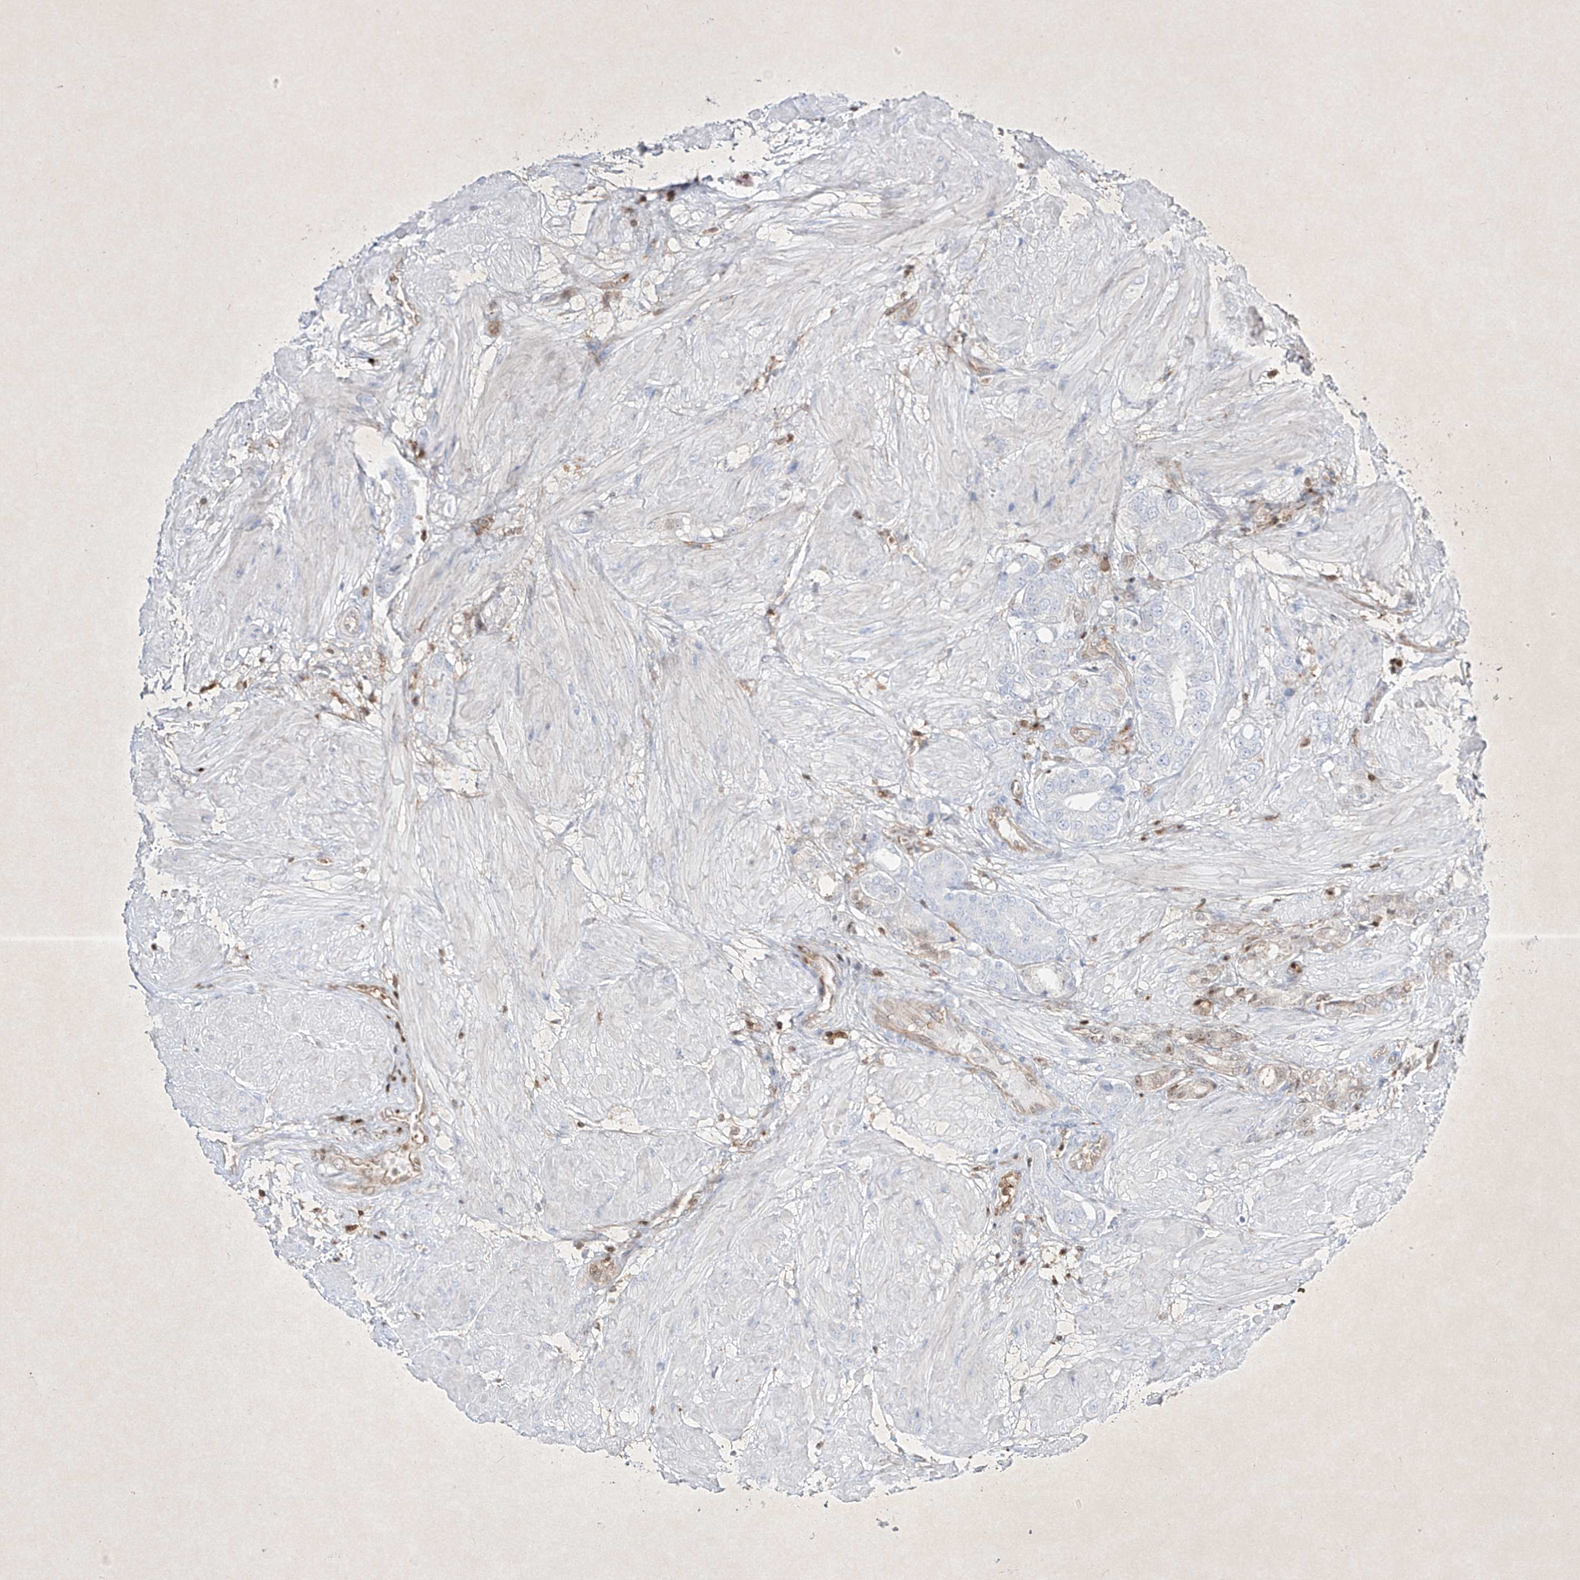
{"staining": {"intensity": "negative", "quantity": "none", "location": "none"}, "tissue": "prostate cancer", "cell_type": "Tumor cells", "image_type": "cancer", "snomed": [{"axis": "morphology", "description": "Adenocarcinoma, High grade"}, {"axis": "topography", "description": "Prostate"}], "caption": "Image shows no significant protein staining in tumor cells of prostate cancer (high-grade adenocarcinoma).", "gene": "PSMB10", "patient": {"sex": "male", "age": 50}}